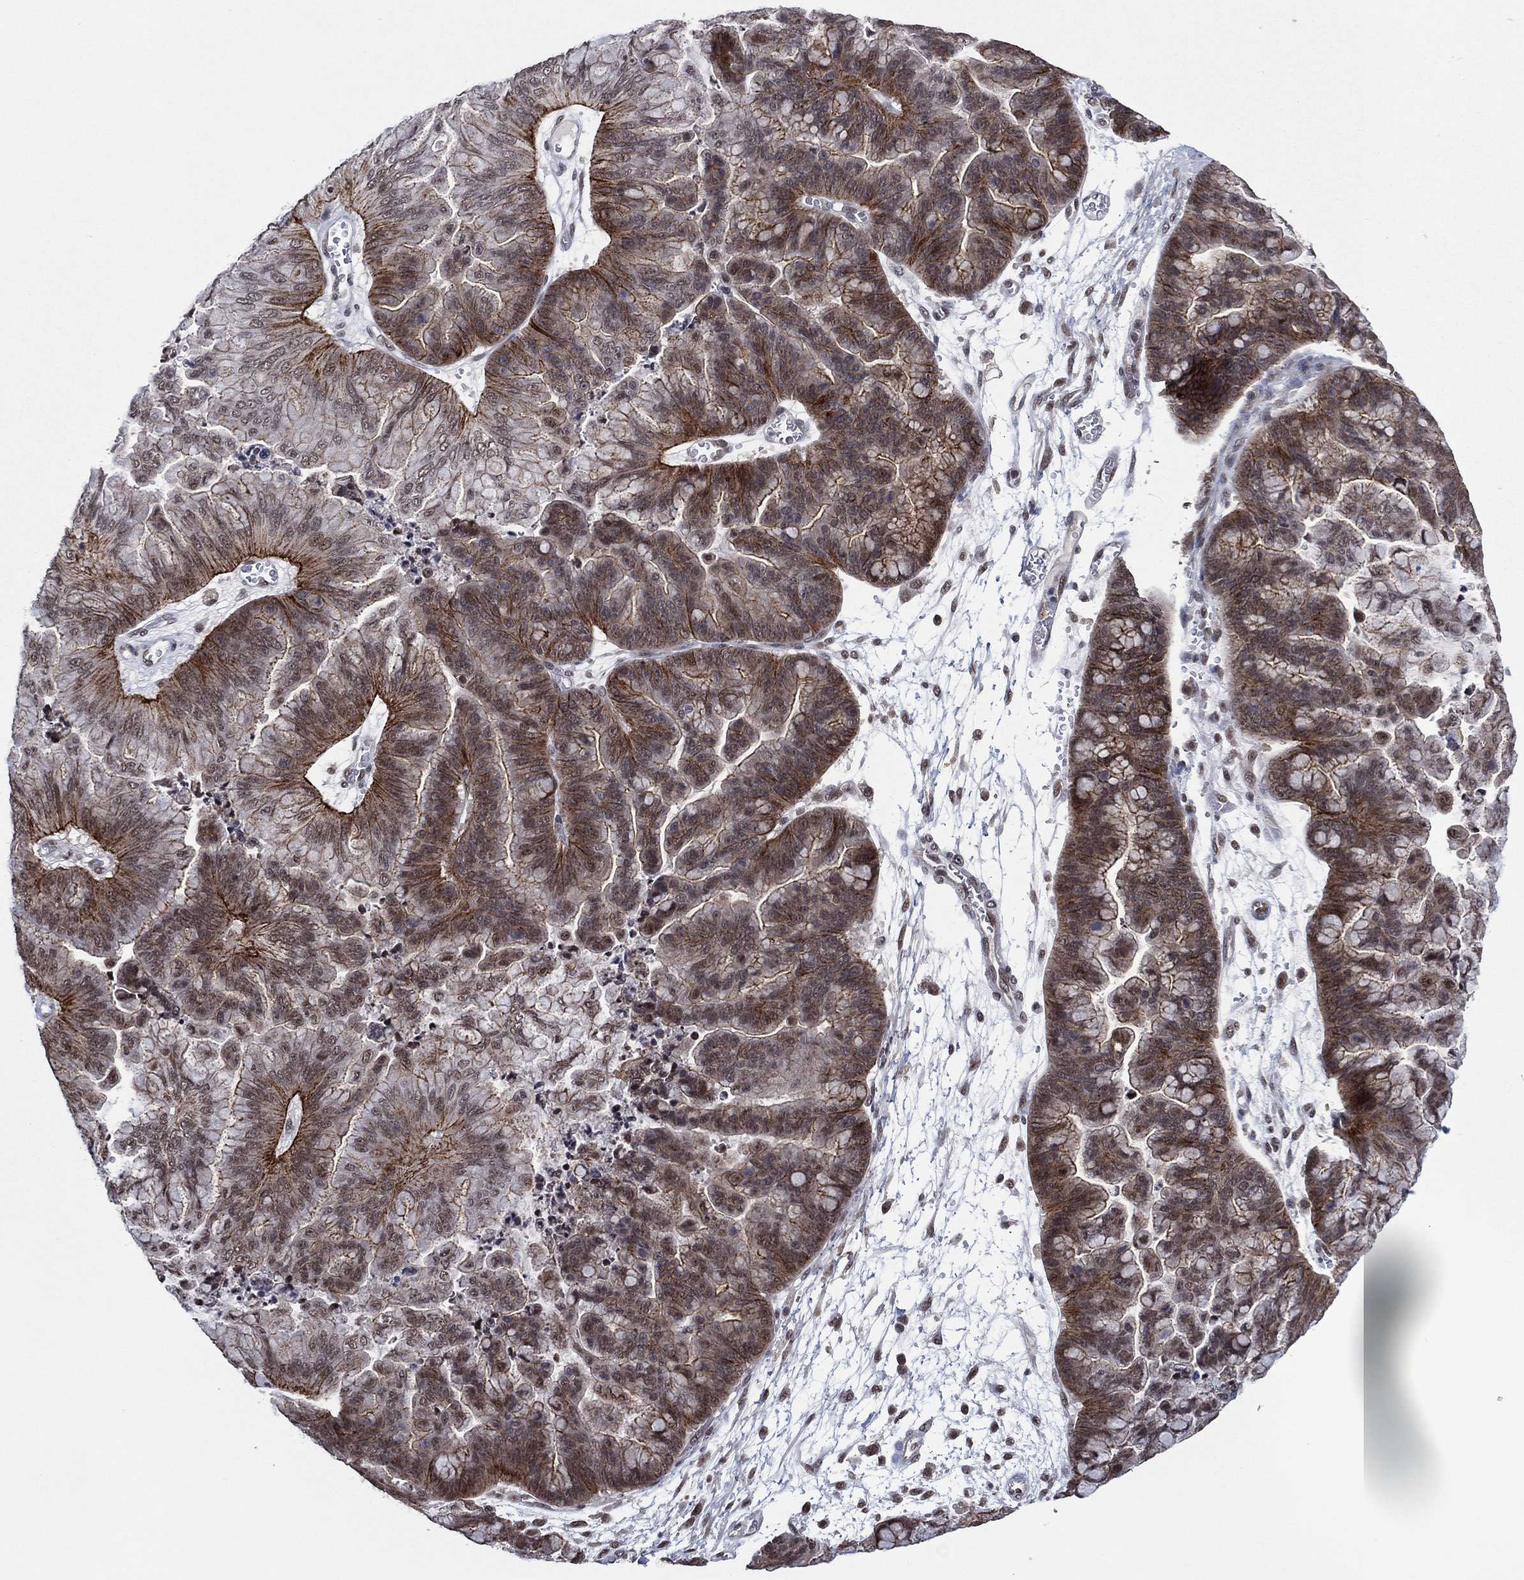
{"staining": {"intensity": "strong", "quantity": "<25%", "location": "cytoplasmic/membranous"}, "tissue": "ovarian cancer", "cell_type": "Tumor cells", "image_type": "cancer", "snomed": [{"axis": "morphology", "description": "Cystadenocarcinoma, mucinous, NOS"}, {"axis": "topography", "description": "Ovary"}], "caption": "Protein staining displays strong cytoplasmic/membranous positivity in about <25% of tumor cells in ovarian mucinous cystadenocarcinoma. The staining was performed using DAB, with brown indicating positive protein expression. Nuclei are stained blue with hematoxylin.", "gene": "ZBTB42", "patient": {"sex": "female", "age": 67}}